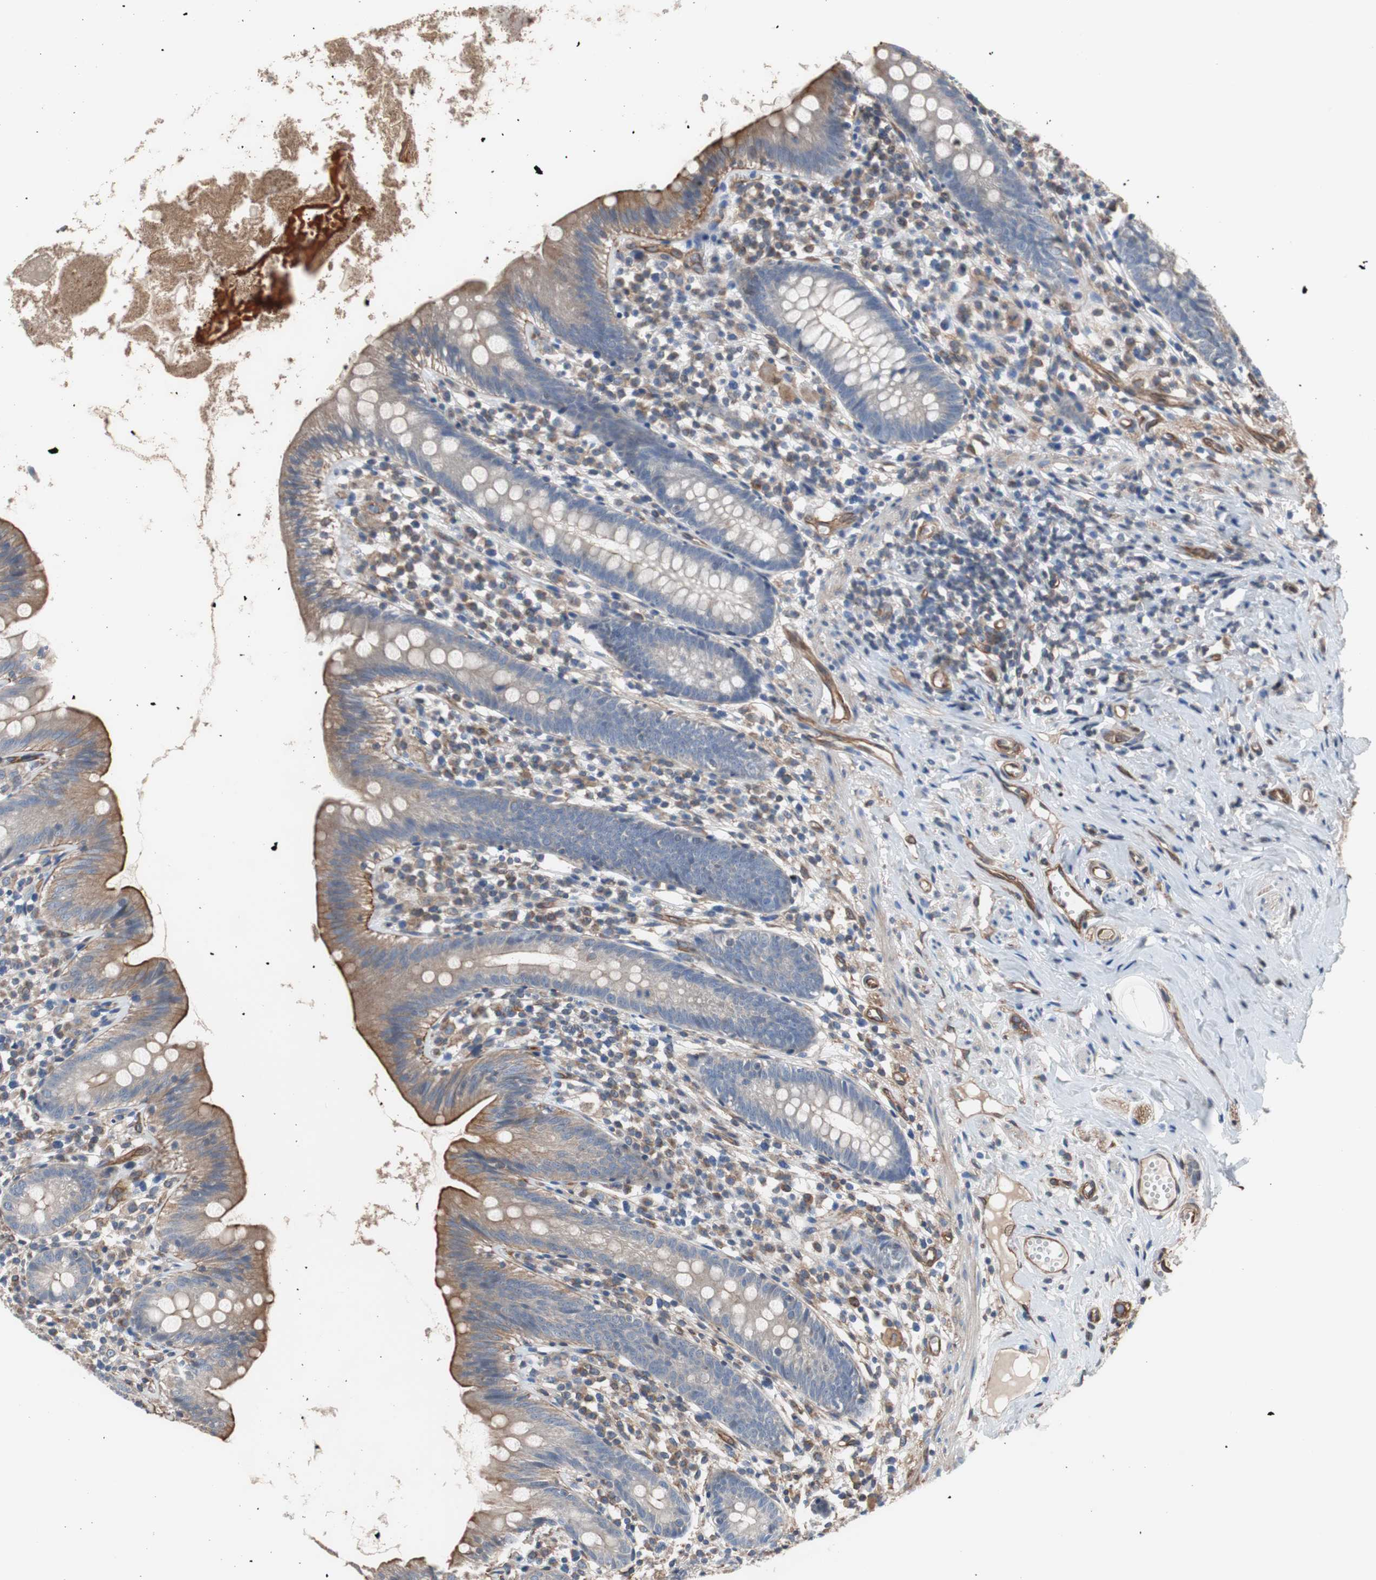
{"staining": {"intensity": "weak", "quantity": "25%-75%", "location": "cytoplasmic/membranous"}, "tissue": "appendix", "cell_type": "Glandular cells", "image_type": "normal", "snomed": [{"axis": "morphology", "description": "Normal tissue, NOS"}, {"axis": "topography", "description": "Appendix"}], "caption": "Protein expression analysis of normal human appendix reveals weak cytoplasmic/membranous positivity in about 25%-75% of glandular cells. The staining was performed using DAB to visualize the protein expression in brown, while the nuclei were stained in blue with hematoxylin (Magnification: 20x).", "gene": "KIF3B", "patient": {"sex": "male", "age": 52}}